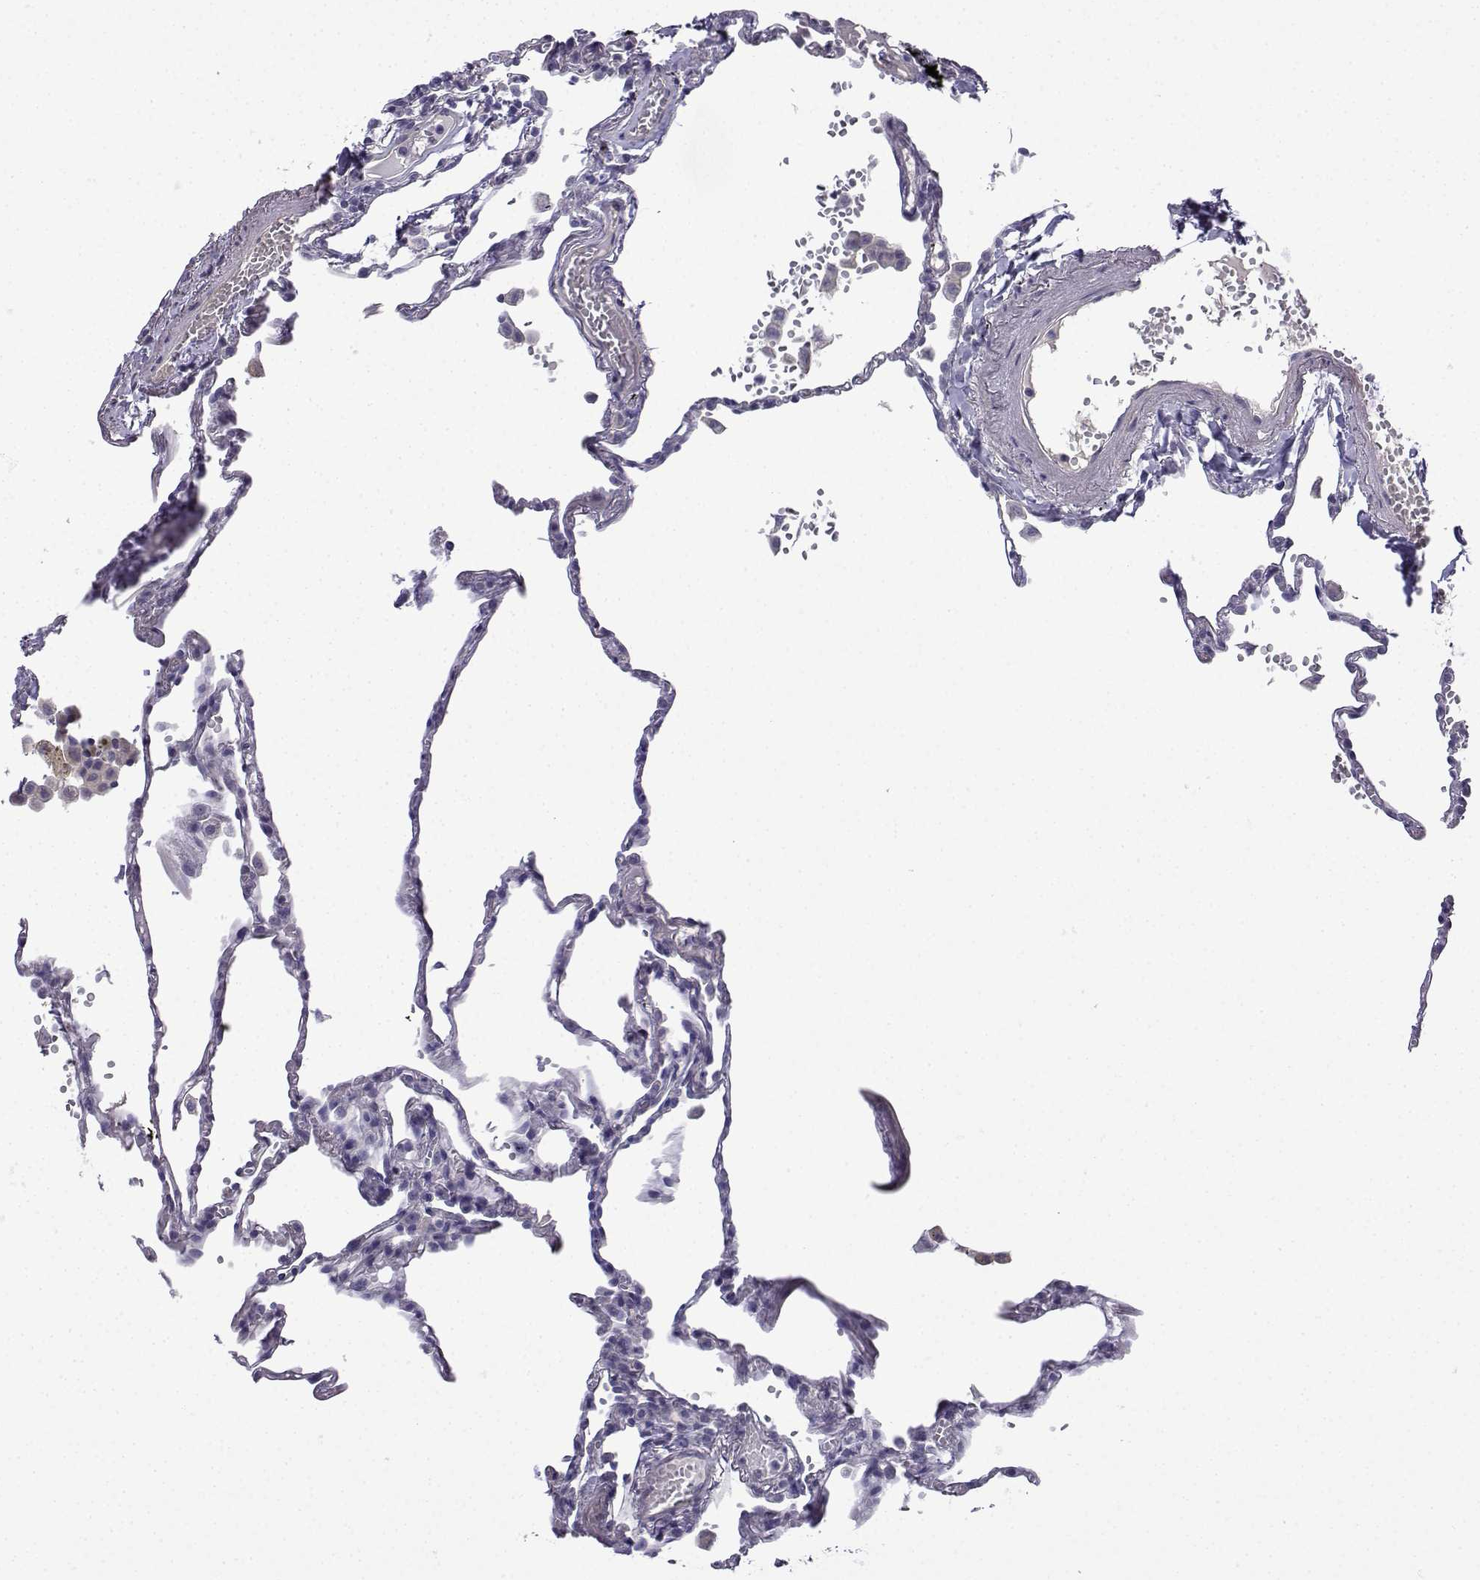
{"staining": {"intensity": "negative", "quantity": "none", "location": "none"}, "tissue": "lung", "cell_type": "Alveolar cells", "image_type": "normal", "snomed": [{"axis": "morphology", "description": "Normal tissue, NOS"}, {"axis": "topography", "description": "Lung"}], "caption": "Immunohistochemistry of normal human lung shows no staining in alveolar cells.", "gene": "SPACA7", "patient": {"sex": "male", "age": 78}}